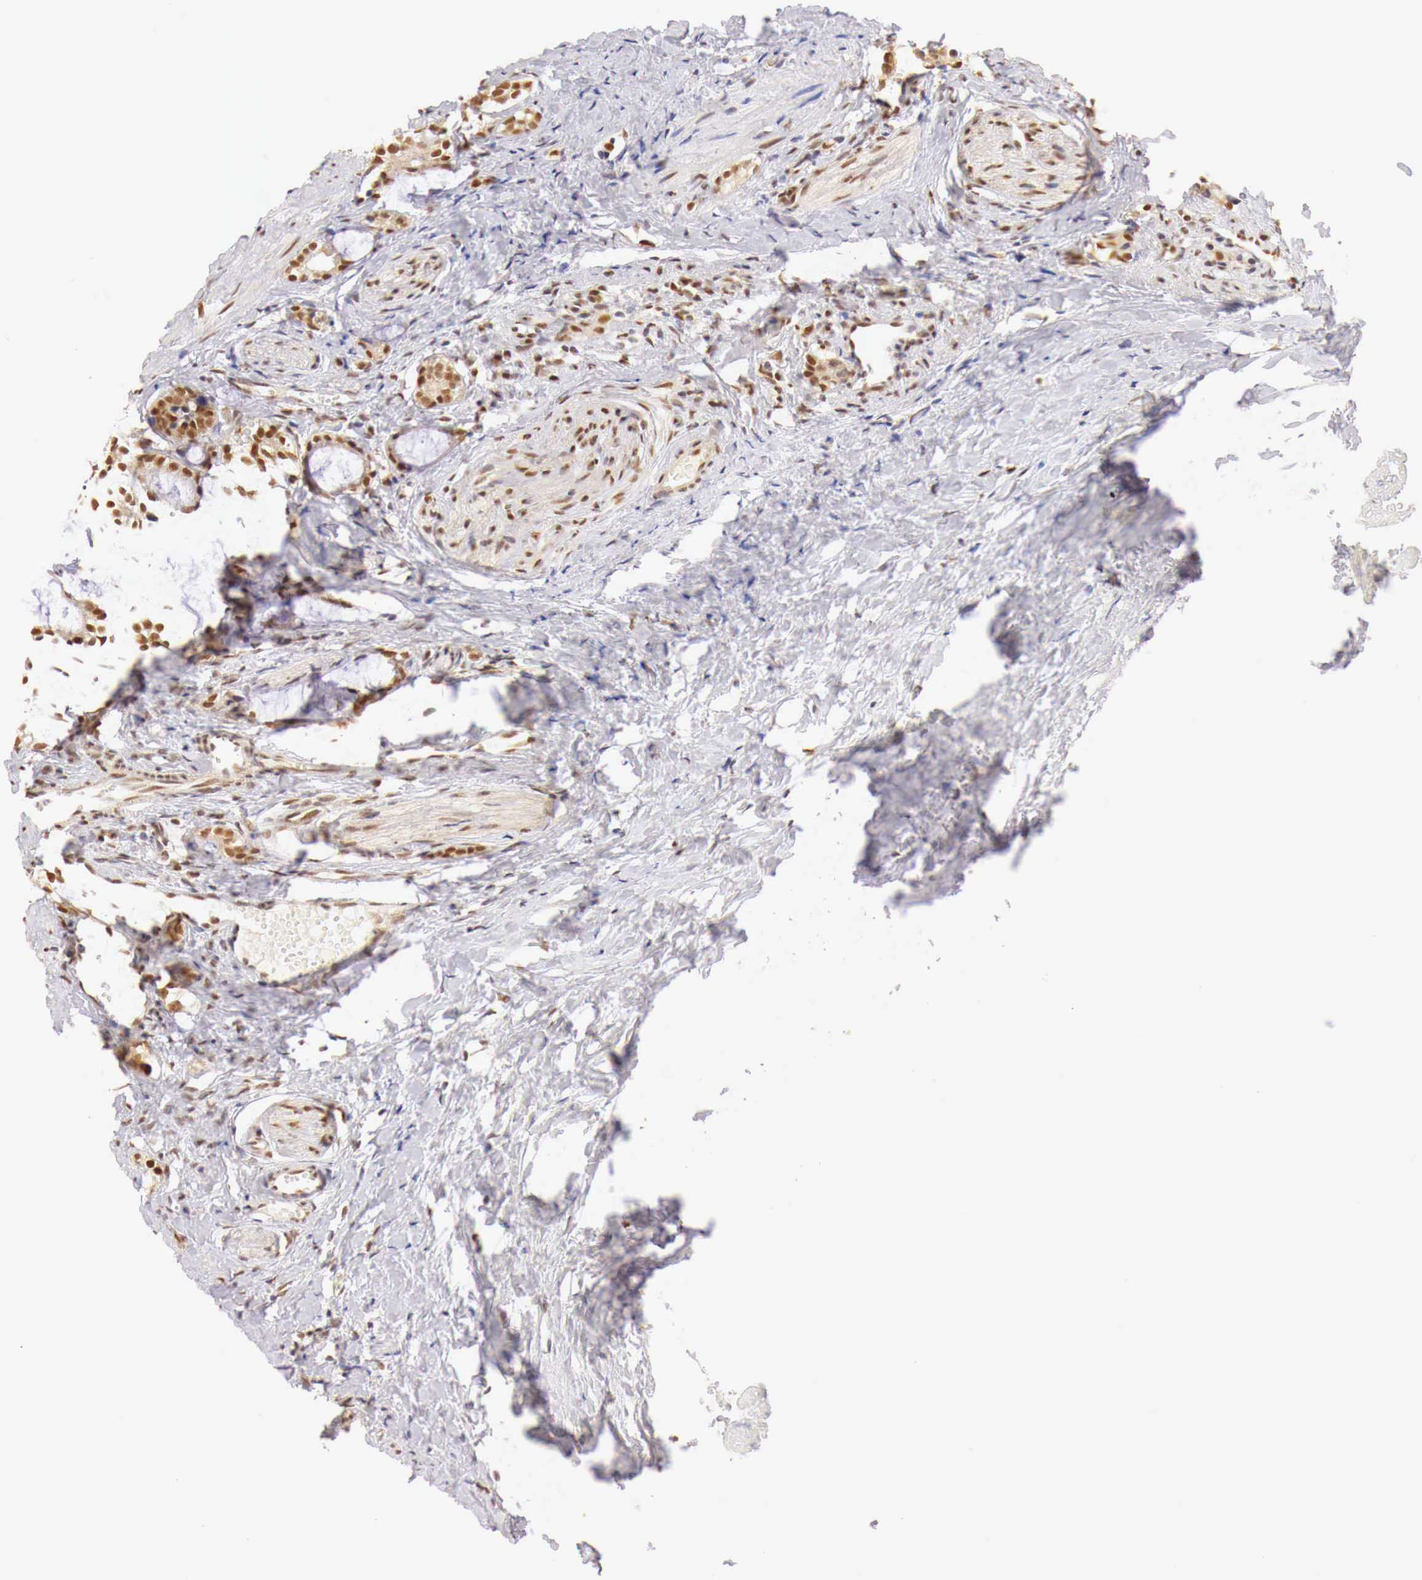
{"staining": {"intensity": "moderate", "quantity": ">75%", "location": "cytoplasmic/membranous,nuclear"}, "tissue": "seminal vesicle", "cell_type": "Glandular cells", "image_type": "normal", "snomed": [{"axis": "morphology", "description": "Normal tissue, NOS"}, {"axis": "topography", "description": "Seminal veicle"}], "caption": "Moderate cytoplasmic/membranous,nuclear staining for a protein is appreciated in about >75% of glandular cells of unremarkable seminal vesicle using IHC.", "gene": "GPKOW", "patient": {"sex": "male", "age": 60}}